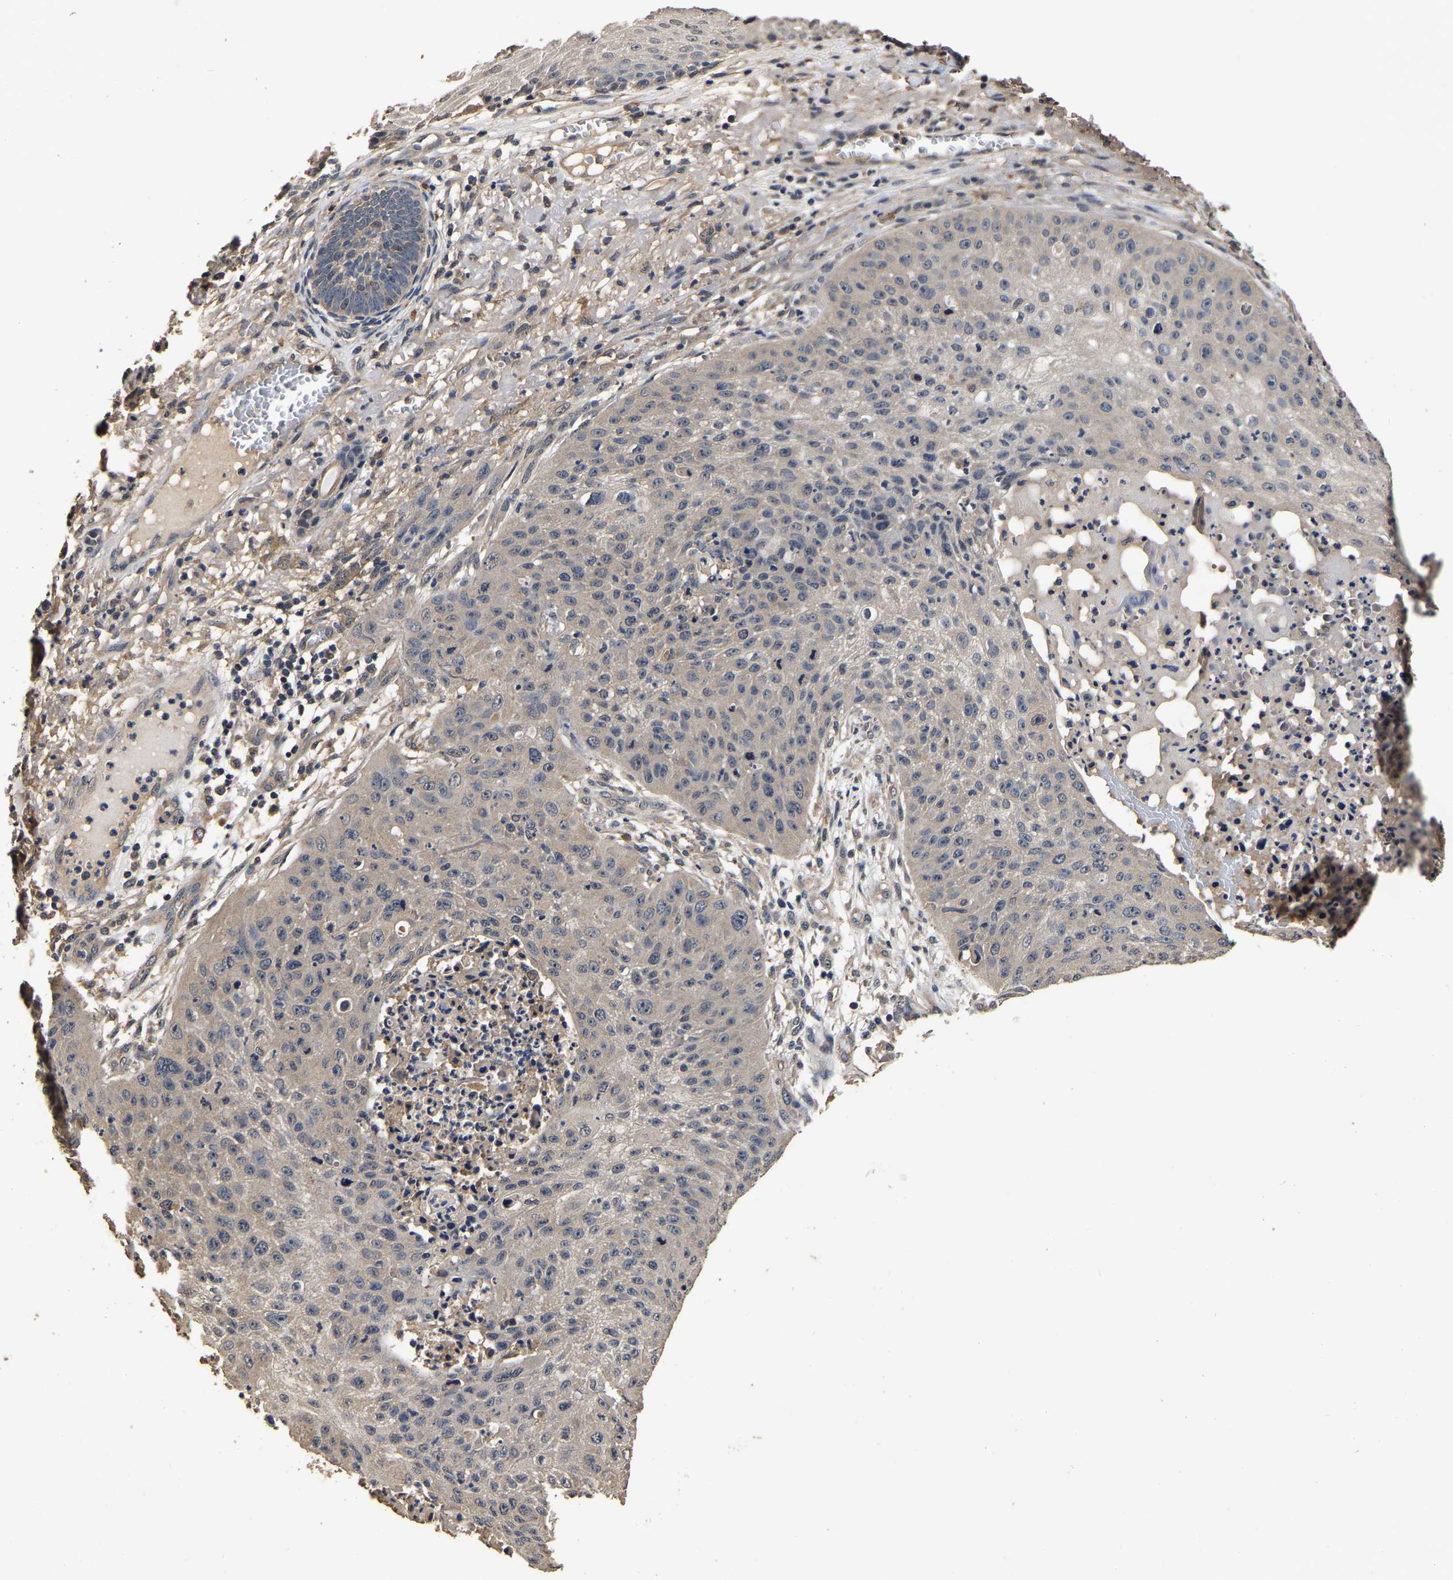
{"staining": {"intensity": "negative", "quantity": "none", "location": "none"}, "tissue": "skin cancer", "cell_type": "Tumor cells", "image_type": "cancer", "snomed": [{"axis": "morphology", "description": "Squamous cell carcinoma, NOS"}, {"axis": "topography", "description": "Skin"}], "caption": "DAB (3,3'-diaminobenzidine) immunohistochemical staining of human skin squamous cell carcinoma demonstrates no significant positivity in tumor cells.", "gene": "STK32C", "patient": {"sex": "female", "age": 80}}